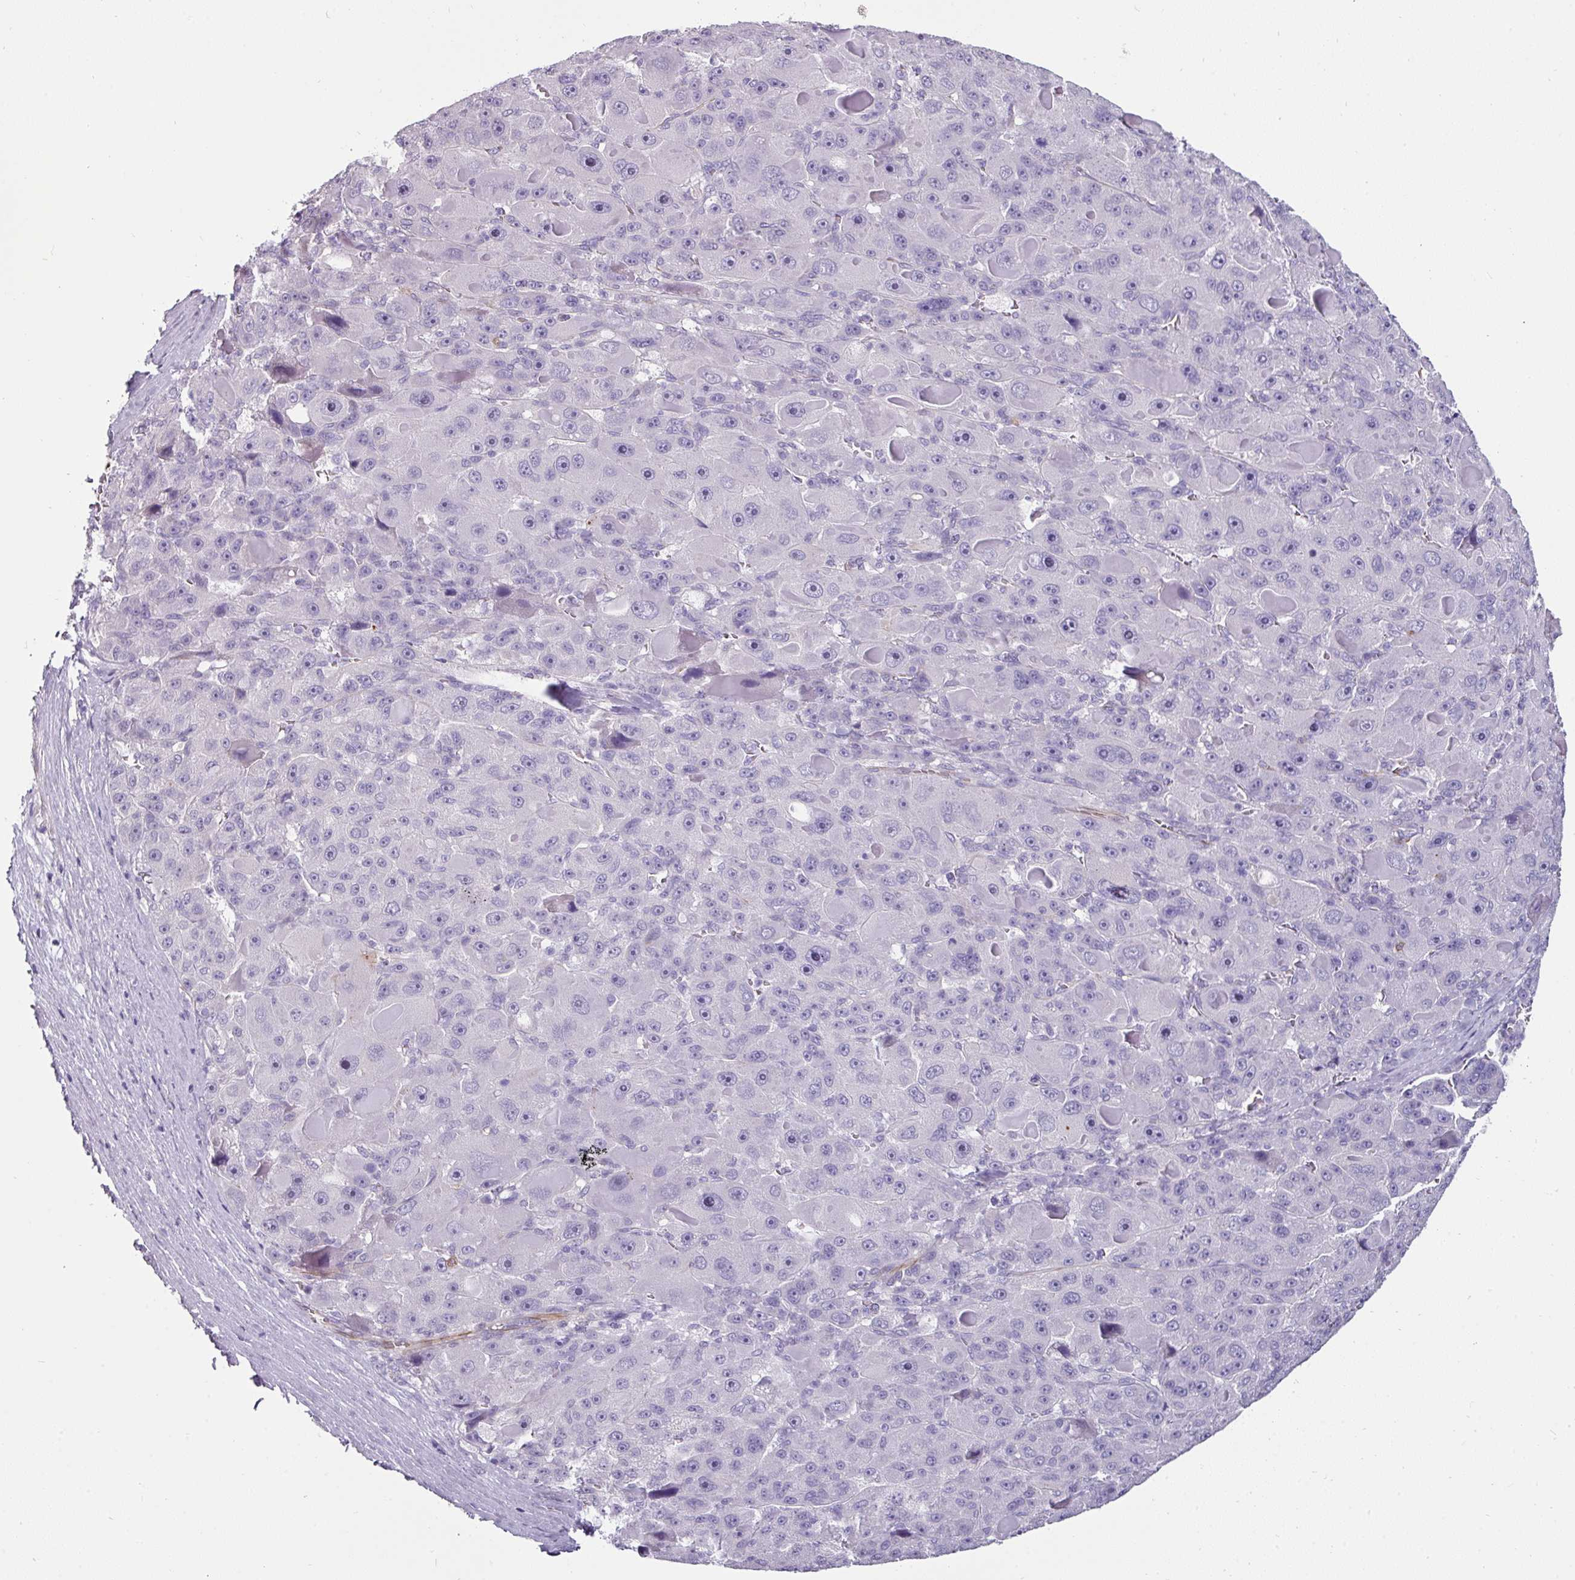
{"staining": {"intensity": "negative", "quantity": "none", "location": "none"}, "tissue": "liver cancer", "cell_type": "Tumor cells", "image_type": "cancer", "snomed": [{"axis": "morphology", "description": "Carcinoma, Hepatocellular, NOS"}, {"axis": "topography", "description": "Liver"}], "caption": "Liver cancer (hepatocellular carcinoma) was stained to show a protein in brown. There is no significant positivity in tumor cells. Brightfield microscopy of IHC stained with DAB (3,3'-diaminobenzidine) (brown) and hematoxylin (blue), captured at high magnification.", "gene": "EYA3", "patient": {"sex": "male", "age": 76}}